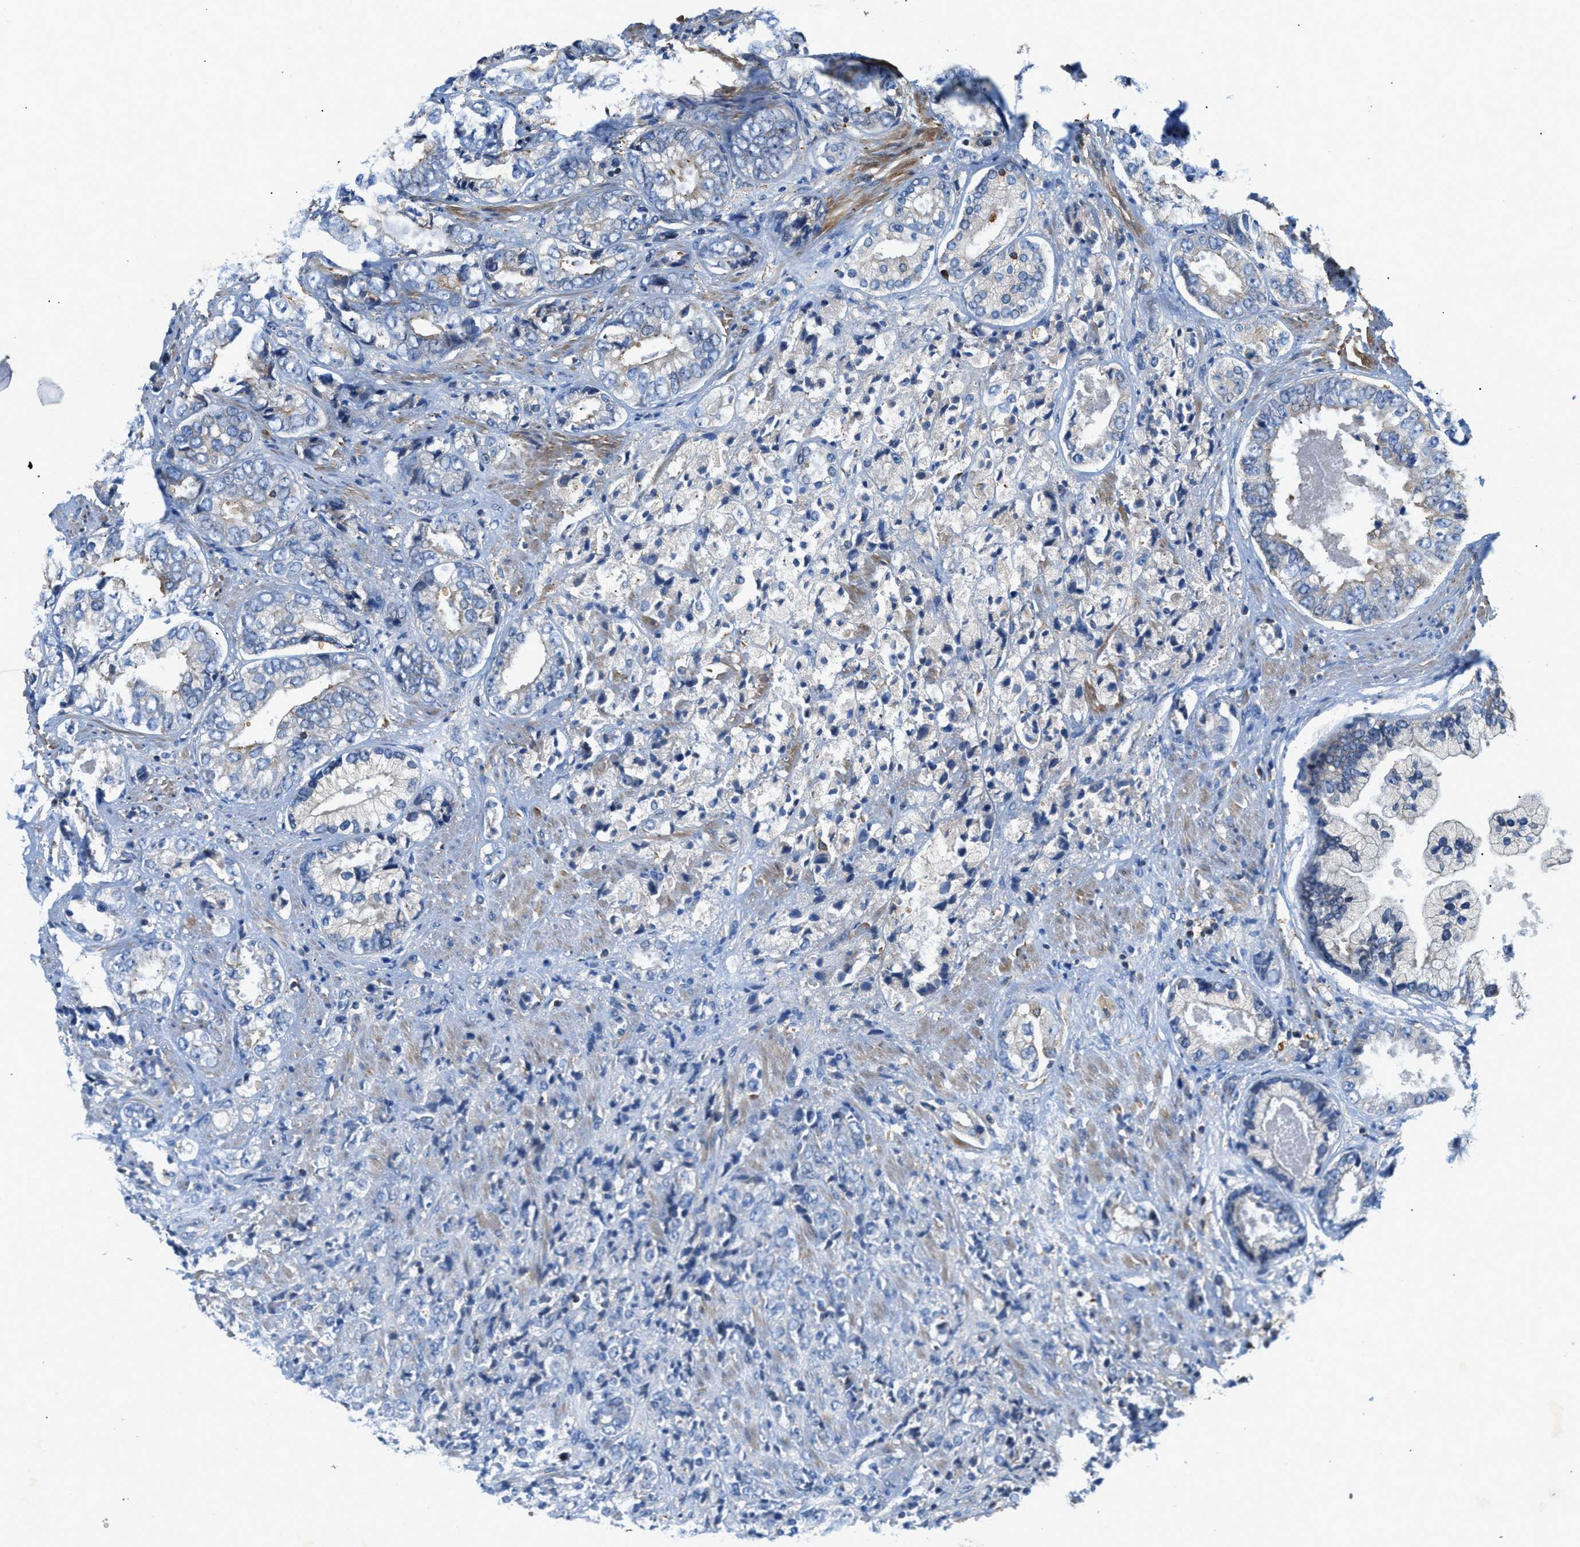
{"staining": {"intensity": "negative", "quantity": "none", "location": "none"}, "tissue": "prostate cancer", "cell_type": "Tumor cells", "image_type": "cancer", "snomed": [{"axis": "morphology", "description": "Adenocarcinoma, High grade"}, {"axis": "topography", "description": "Prostate"}], "caption": "A photomicrograph of human prostate cancer (adenocarcinoma (high-grade)) is negative for staining in tumor cells.", "gene": "ATP6V0D1", "patient": {"sex": "male", "age": 61}}